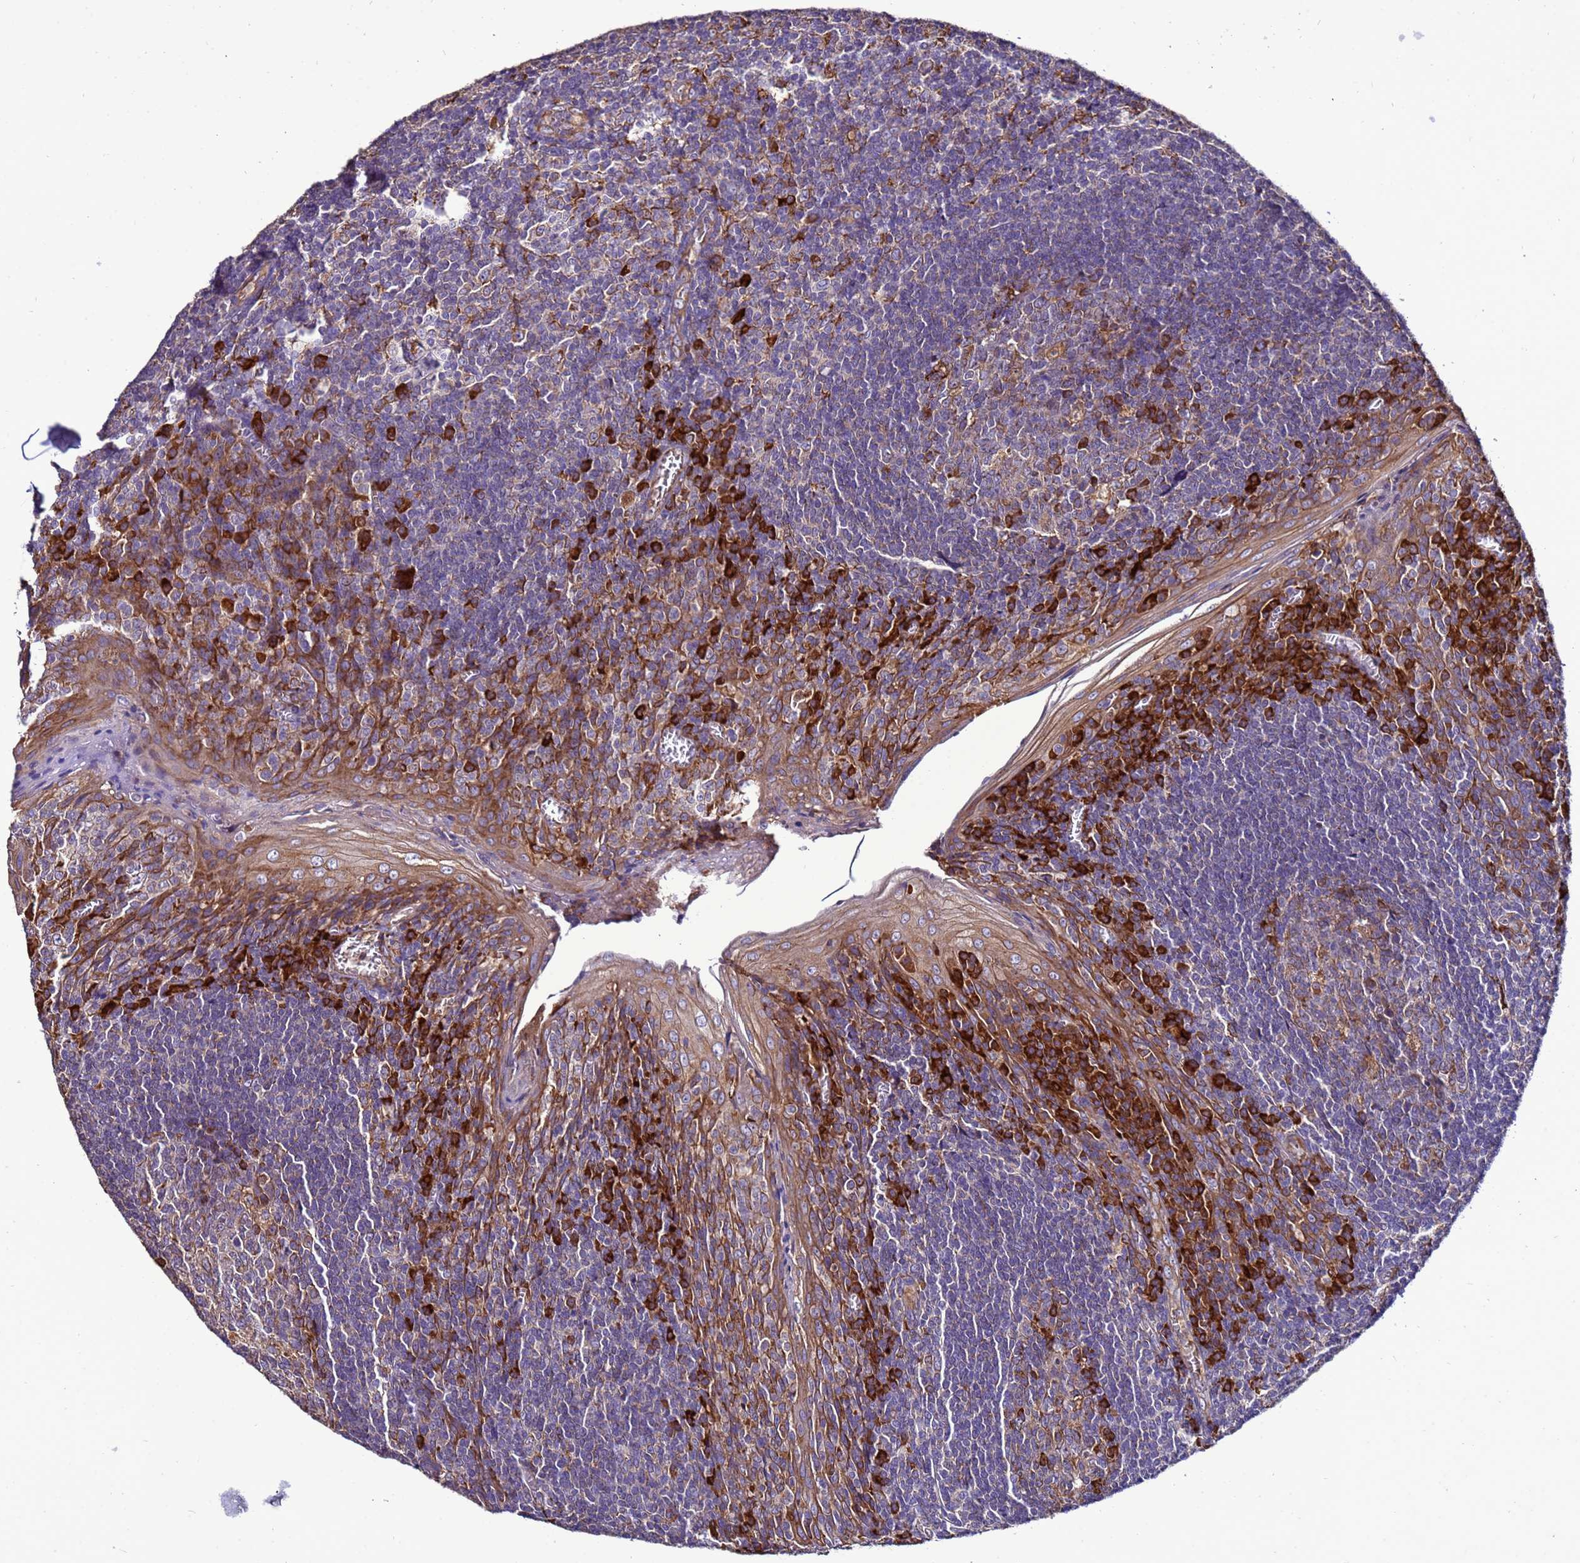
{"staining": {"intensity": "strong", "quantity": "<25%", "location": "cytoplasmic/membranous"}, "tissue": "tonsil", "cell_type": "Germinal center cells", "image_type": "normal", "snomed": [{"axis": "morphology", "description": "Normal tissue, NOS"}, {"axis": "topography", "description": "Tonsil"}], "caption": "The immunohistochemical stain shows strong cytoplasmic/membranous expression in germinal center cells of benign tonsil.", "gene": "ANTKMT", "patient": {"sex": "male", "age": 27}}